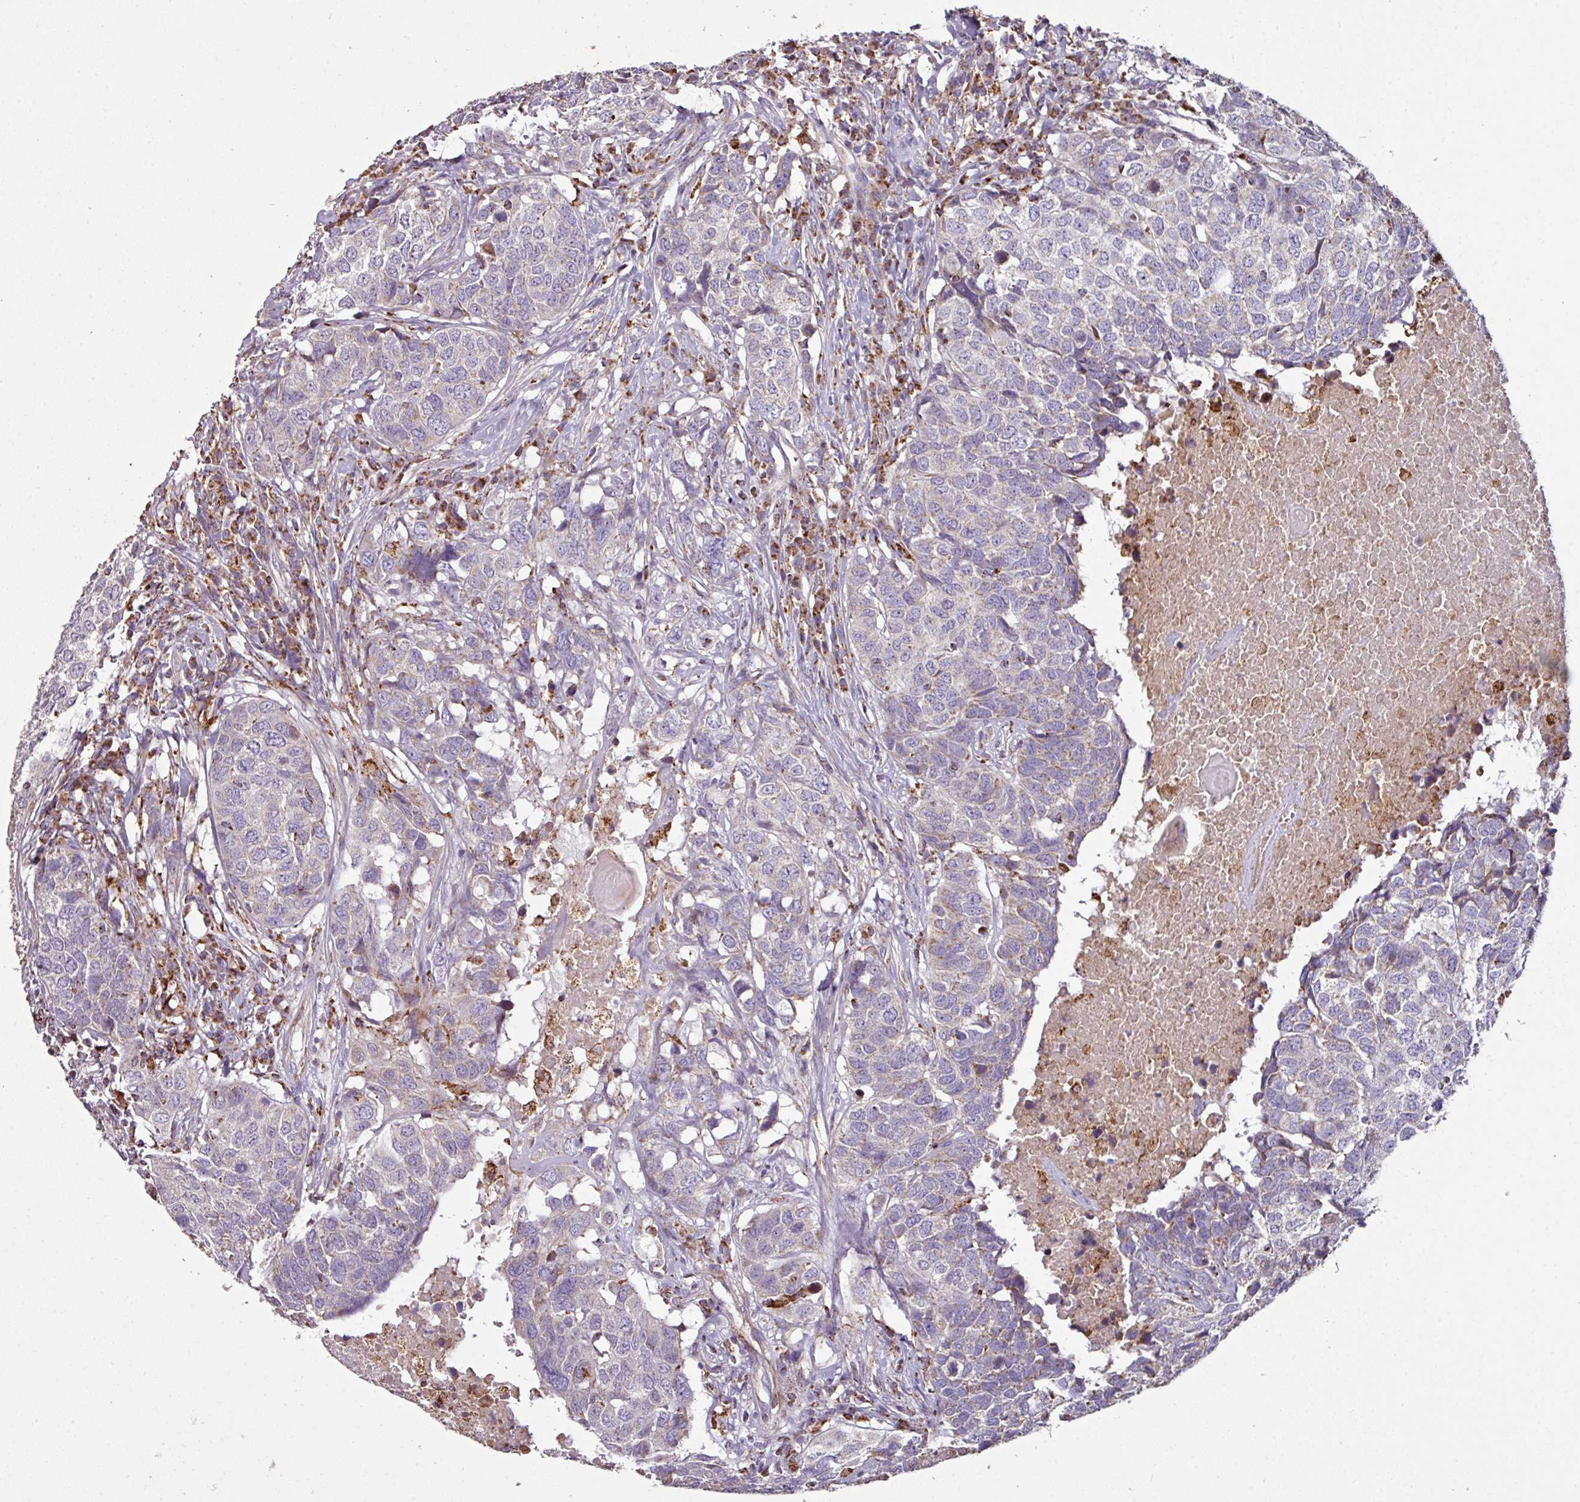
{"staining": {"intensity": "negative", "quantity": "none", "location": "none"}, "tissue": "head and neck cancer", "cell_type": "Tumor cells", "image_type": "cancer", "snomed": [{"axis": "morphology", "description": "Squamous cell carcinoma, NOS"}, {"axis": "topography", "description": "Head-Neck"}], "caption": "A high-resolution micrograph shows immunohistochemistry staining of head and neck cancer (squamous cell carcinoma), which shows no significant expression in tumor cells.", "gene": "SQOR", "patient": {"sex": "male", "age": 66}}